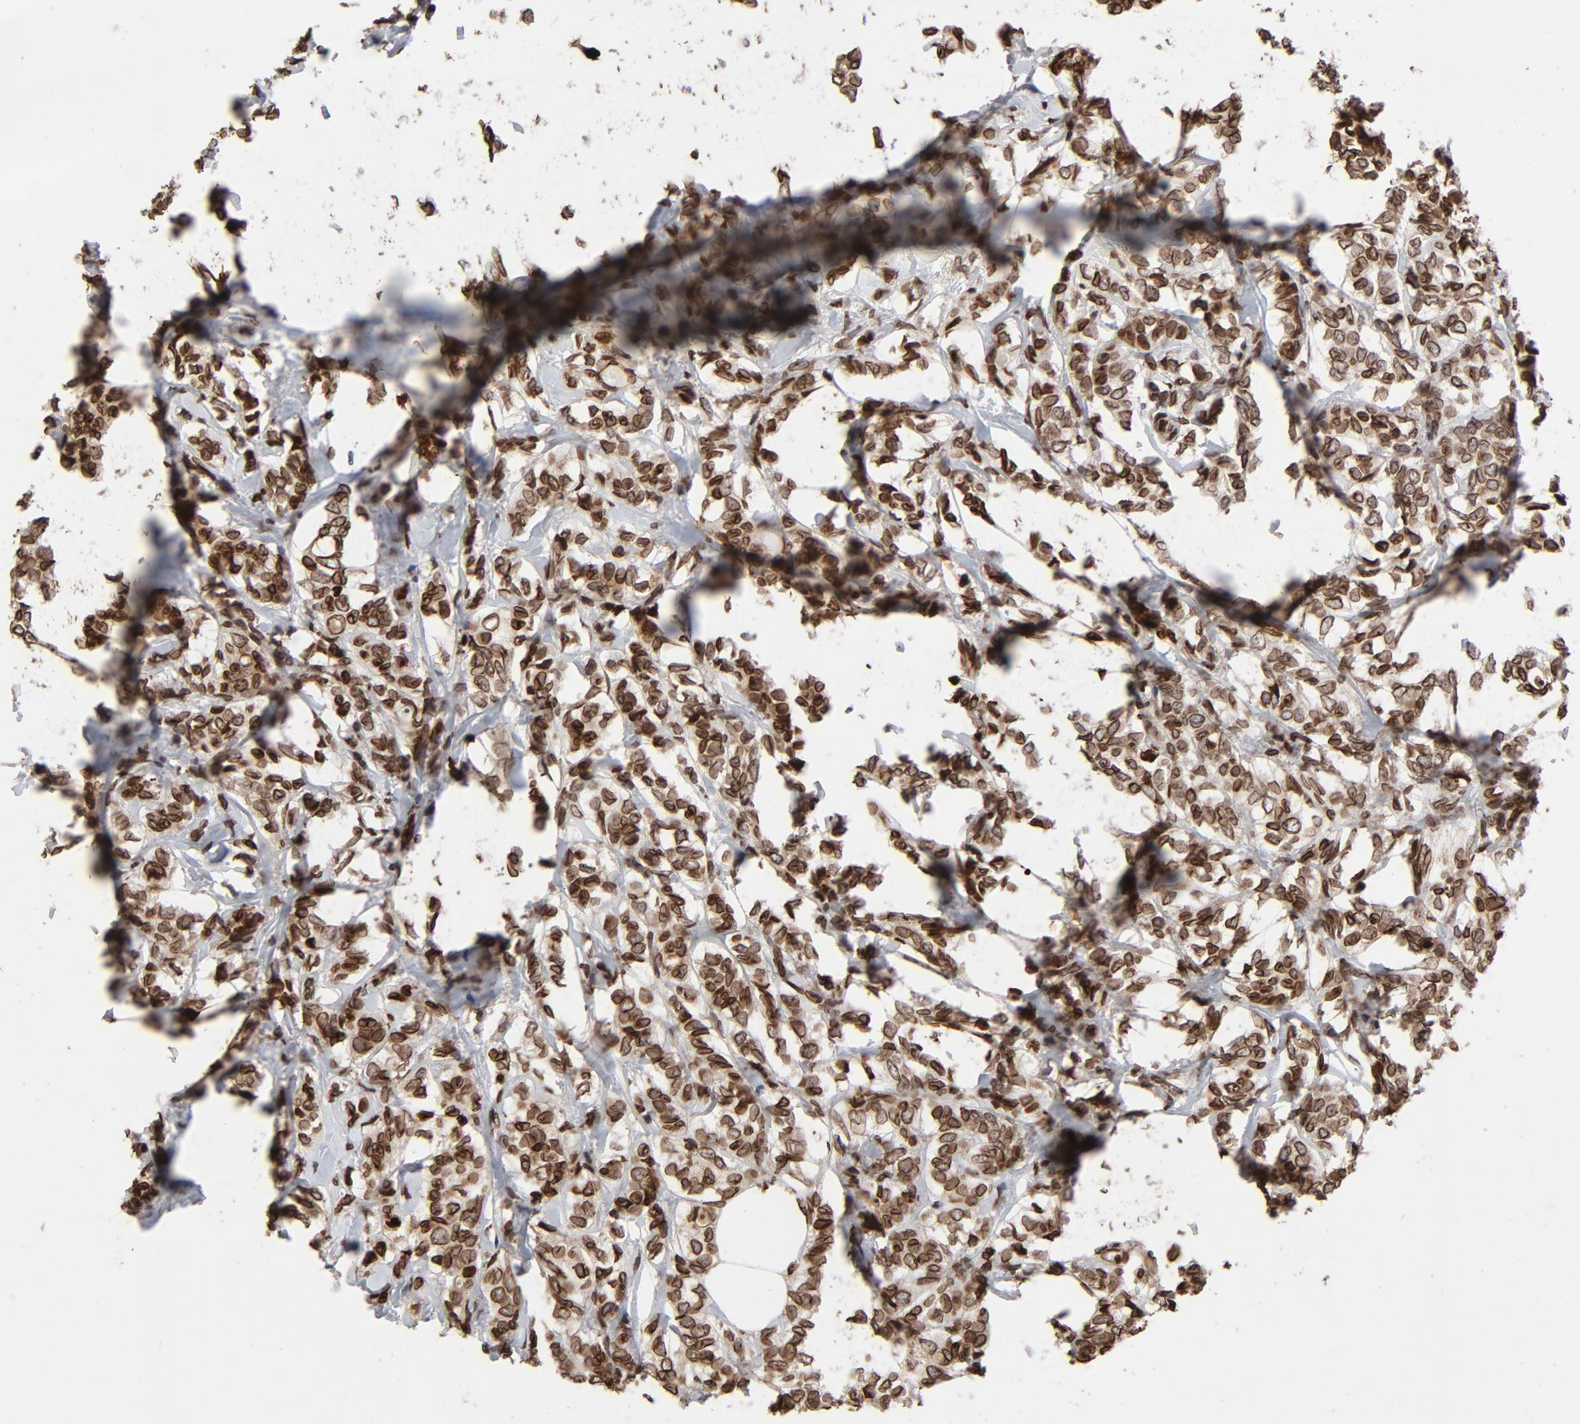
{"staining": {"intensity": "strong", "quantity": ">75%", "location": "cytoplasmic/membranous,nuclear"}, "tissue": "breast cancer", "cell_type": "Tumor cells", "image_type": "cancer", "snomed": [{"axis": "morphology", "description": "Lobular carcinoma"}, {"axis": "topography", "description": "Breast"}], "caption": "IHC image of lobular carcinoma (breast) stained for a protein (brown), which exhibits high levels of strong cytoplasmic/membranous and nuclear staining in about >75% of tumor cells.", "gene": "LMNA", "patient": {"sex": "female", "age": 60}}